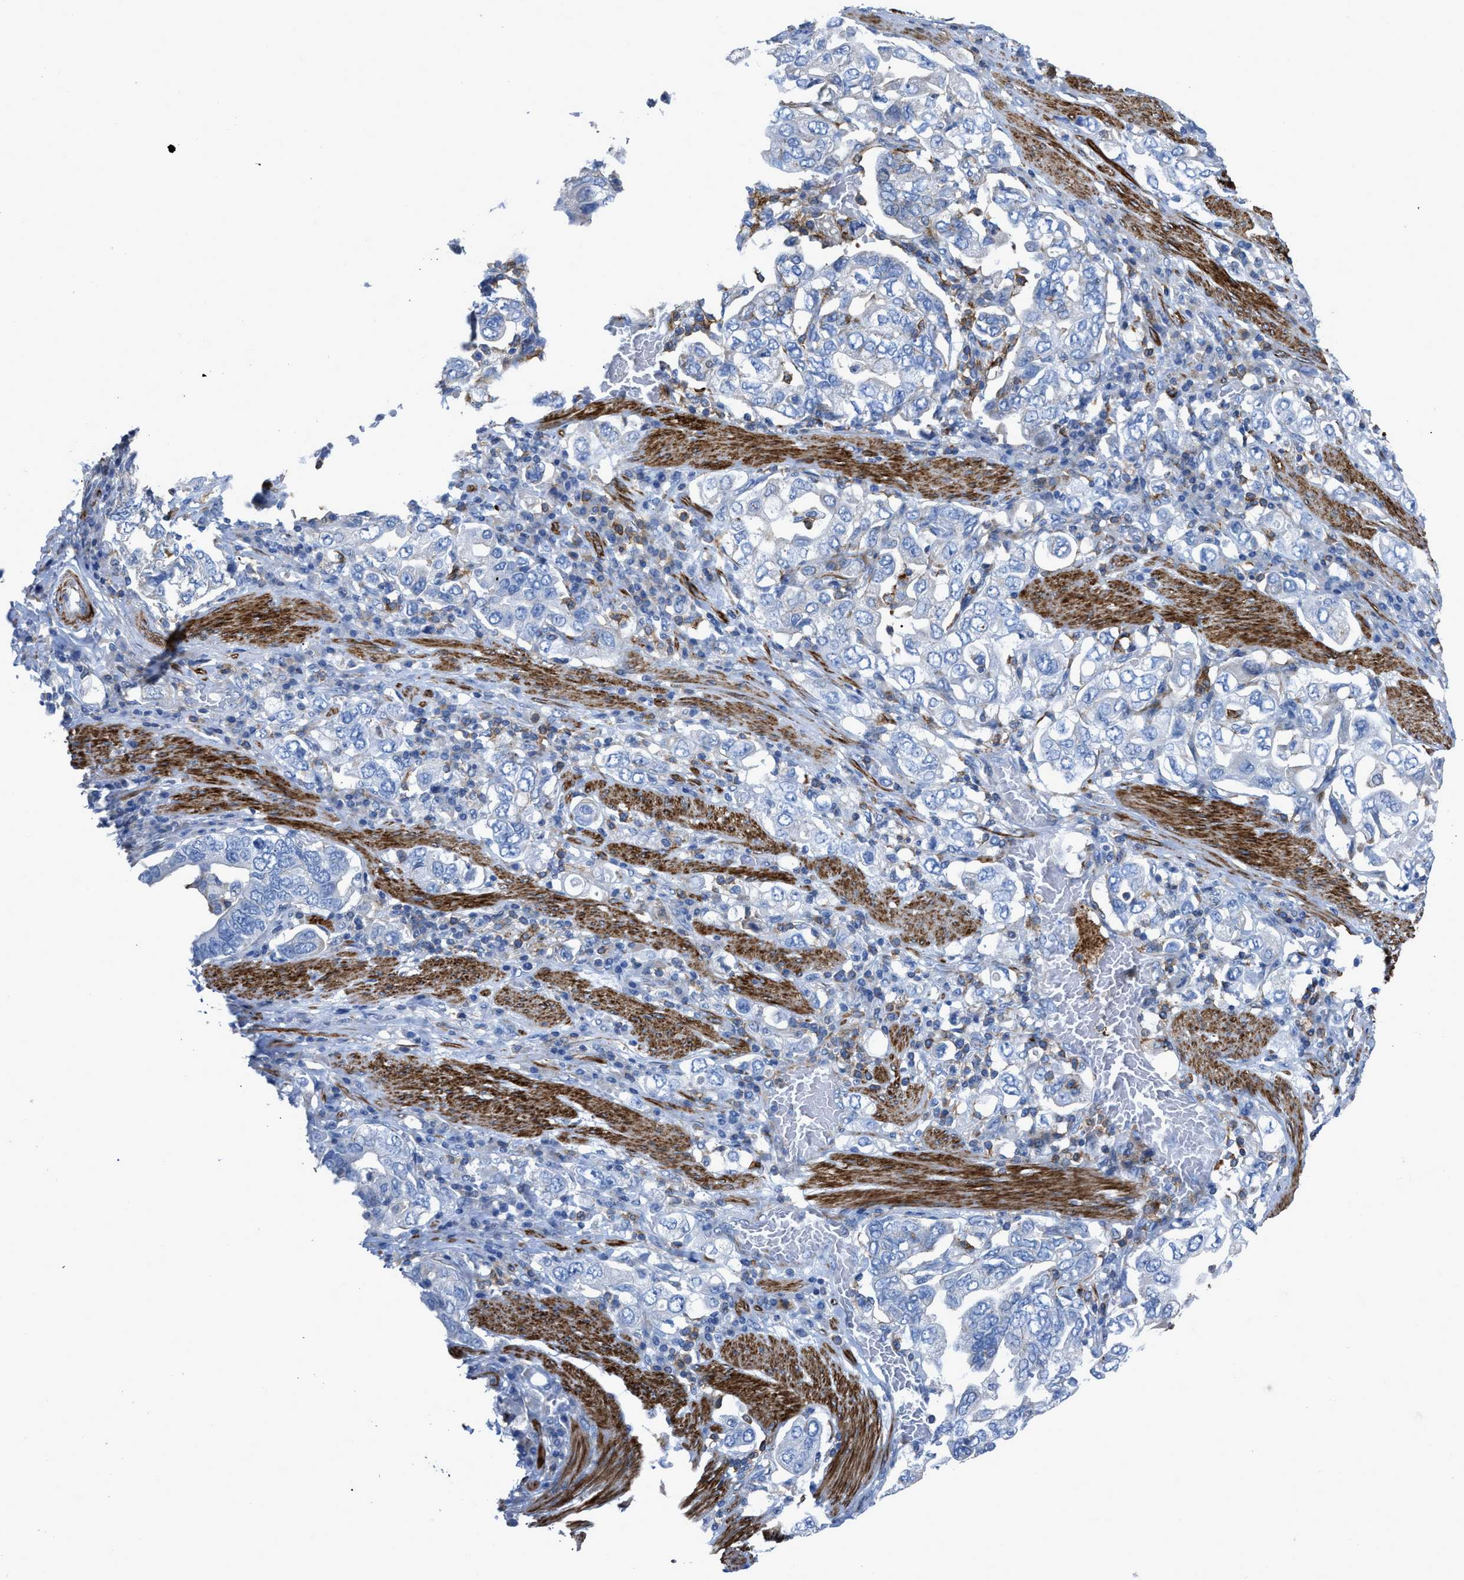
{"staining": {"intensity": "negative", "quantity": "none", "location": "none"}, "tissue": "stomach cancer", "cell_type": "Tumor cells", "image_type": "cancer", "snomed": [{"axis": "morphology", "description": "Adenocarcinoma, NOS"}, {"axis": "topography", "description": "Stomach, upper"}], "caption": "Tumor cells are negative for protein expression in human stomach adenocarcinoma.", "gene": "PRMT2", "patient": {"sex": "male", "age": 62}}